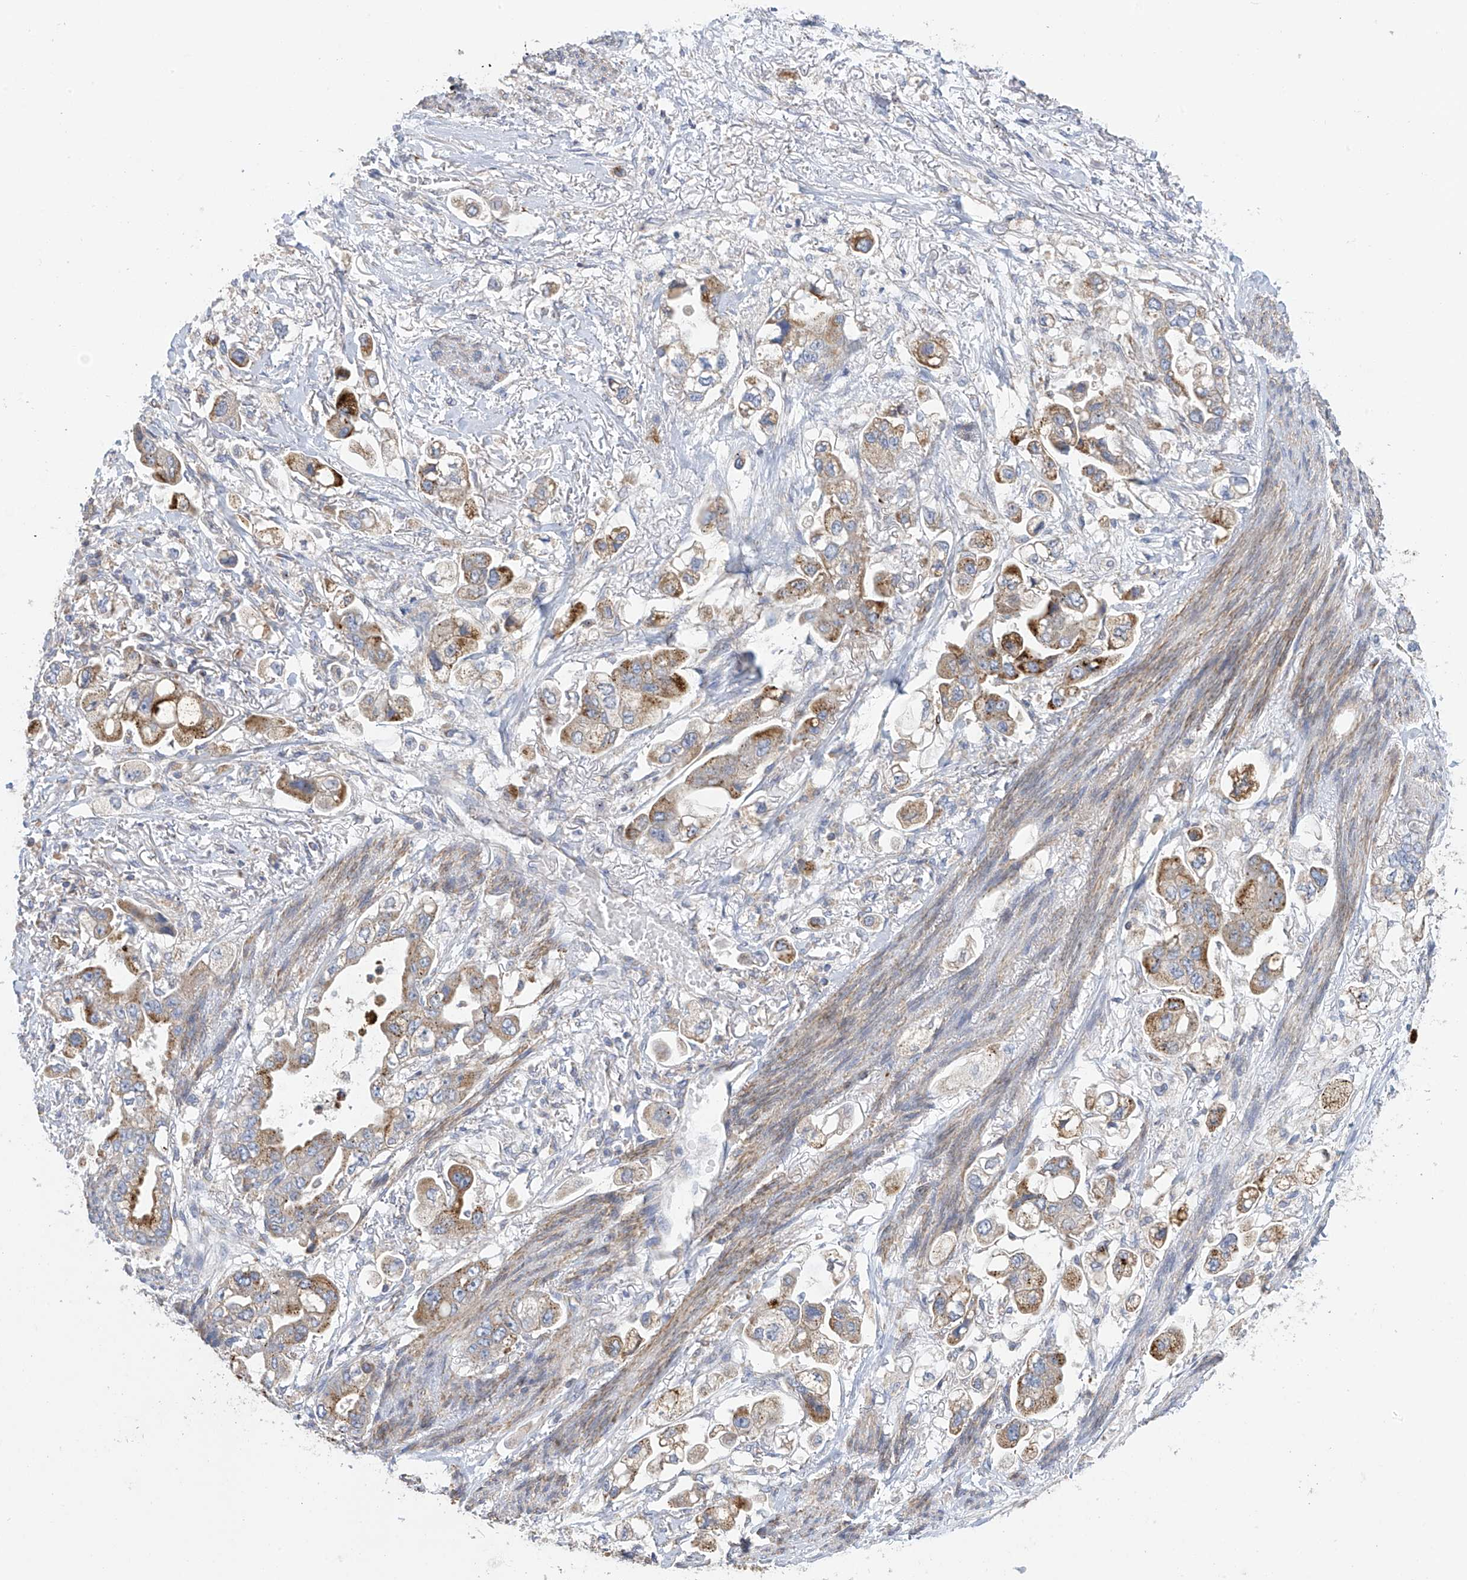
{"staining": {"intensity": "moderate", "quantity": "25%-75%", "location": "cytoplasmic/membranous"}, "tissue": "stomach cancer", "cell_type": "Tumor cells", "image_type": "cancer", "snomed": [{"axis": "morphology", "description": "Adenocarcinoma, NOS"}, {"axis": "topography", "description": "Stomach"}], "caption": "A brown stain shows moderate cytoplasmic/membranous staining of a protein in human stomach cancer tumor cells.", "gene": "ITM2B", "patient": {"sex": "male", "age": 62}}